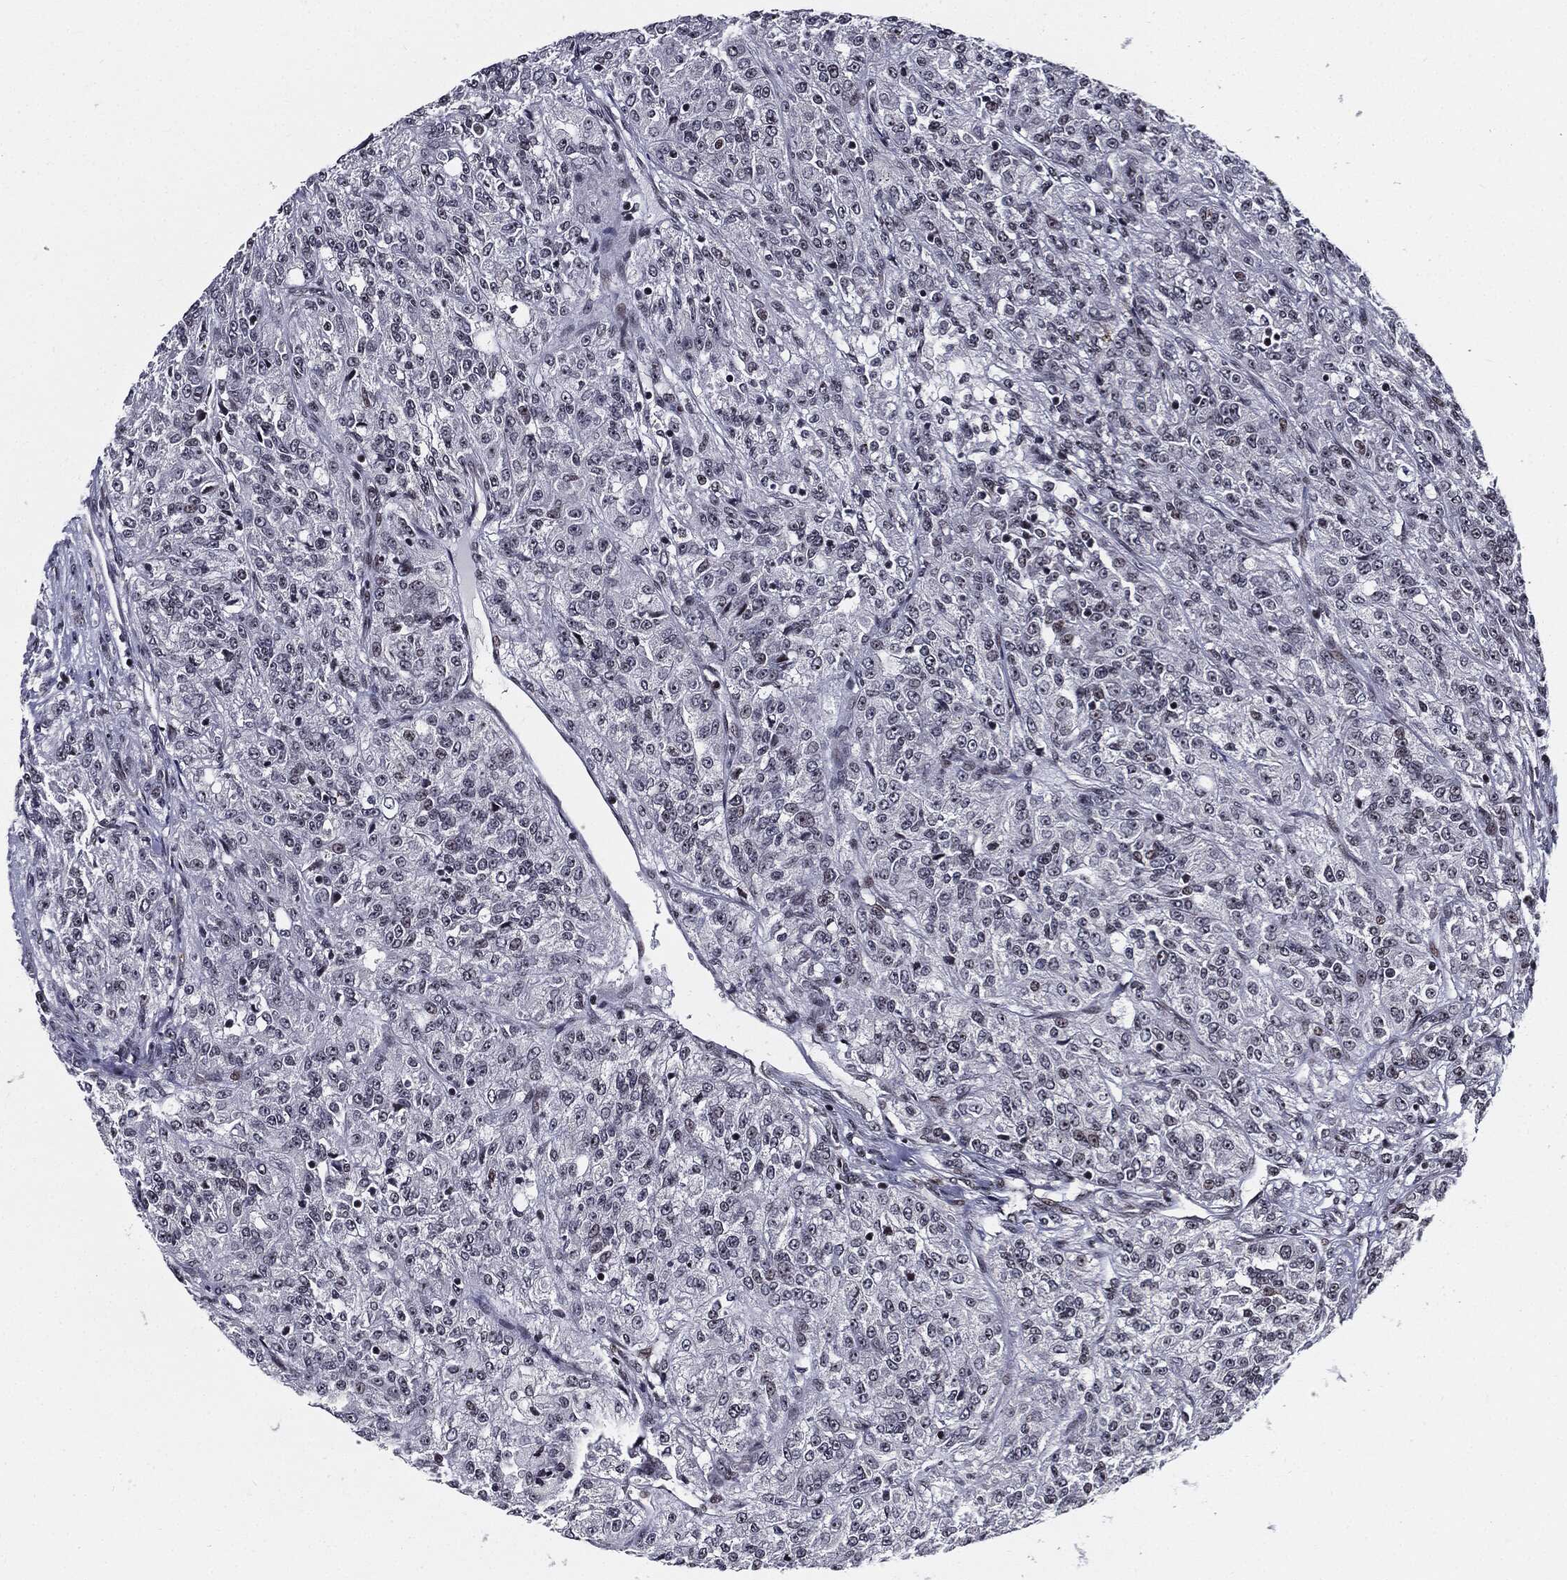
{"staining": {"intensity": "negative", "quantity": "none", "location": "none"}, "tissue": "renal cancer", "cell_type": "Tumor cells", "image_type": "cancer", "snomed": [{"axis": "morphology", "description": "Adenocarcinoma, NOS"}, {"axis": "topography", "description": "Kidney"}], "caption": "Renal cancer stained for a protein using IHC displays no staining tumor cells.", "gene": "ZFP91", "patient": {"sex": "female", "age": 63}}